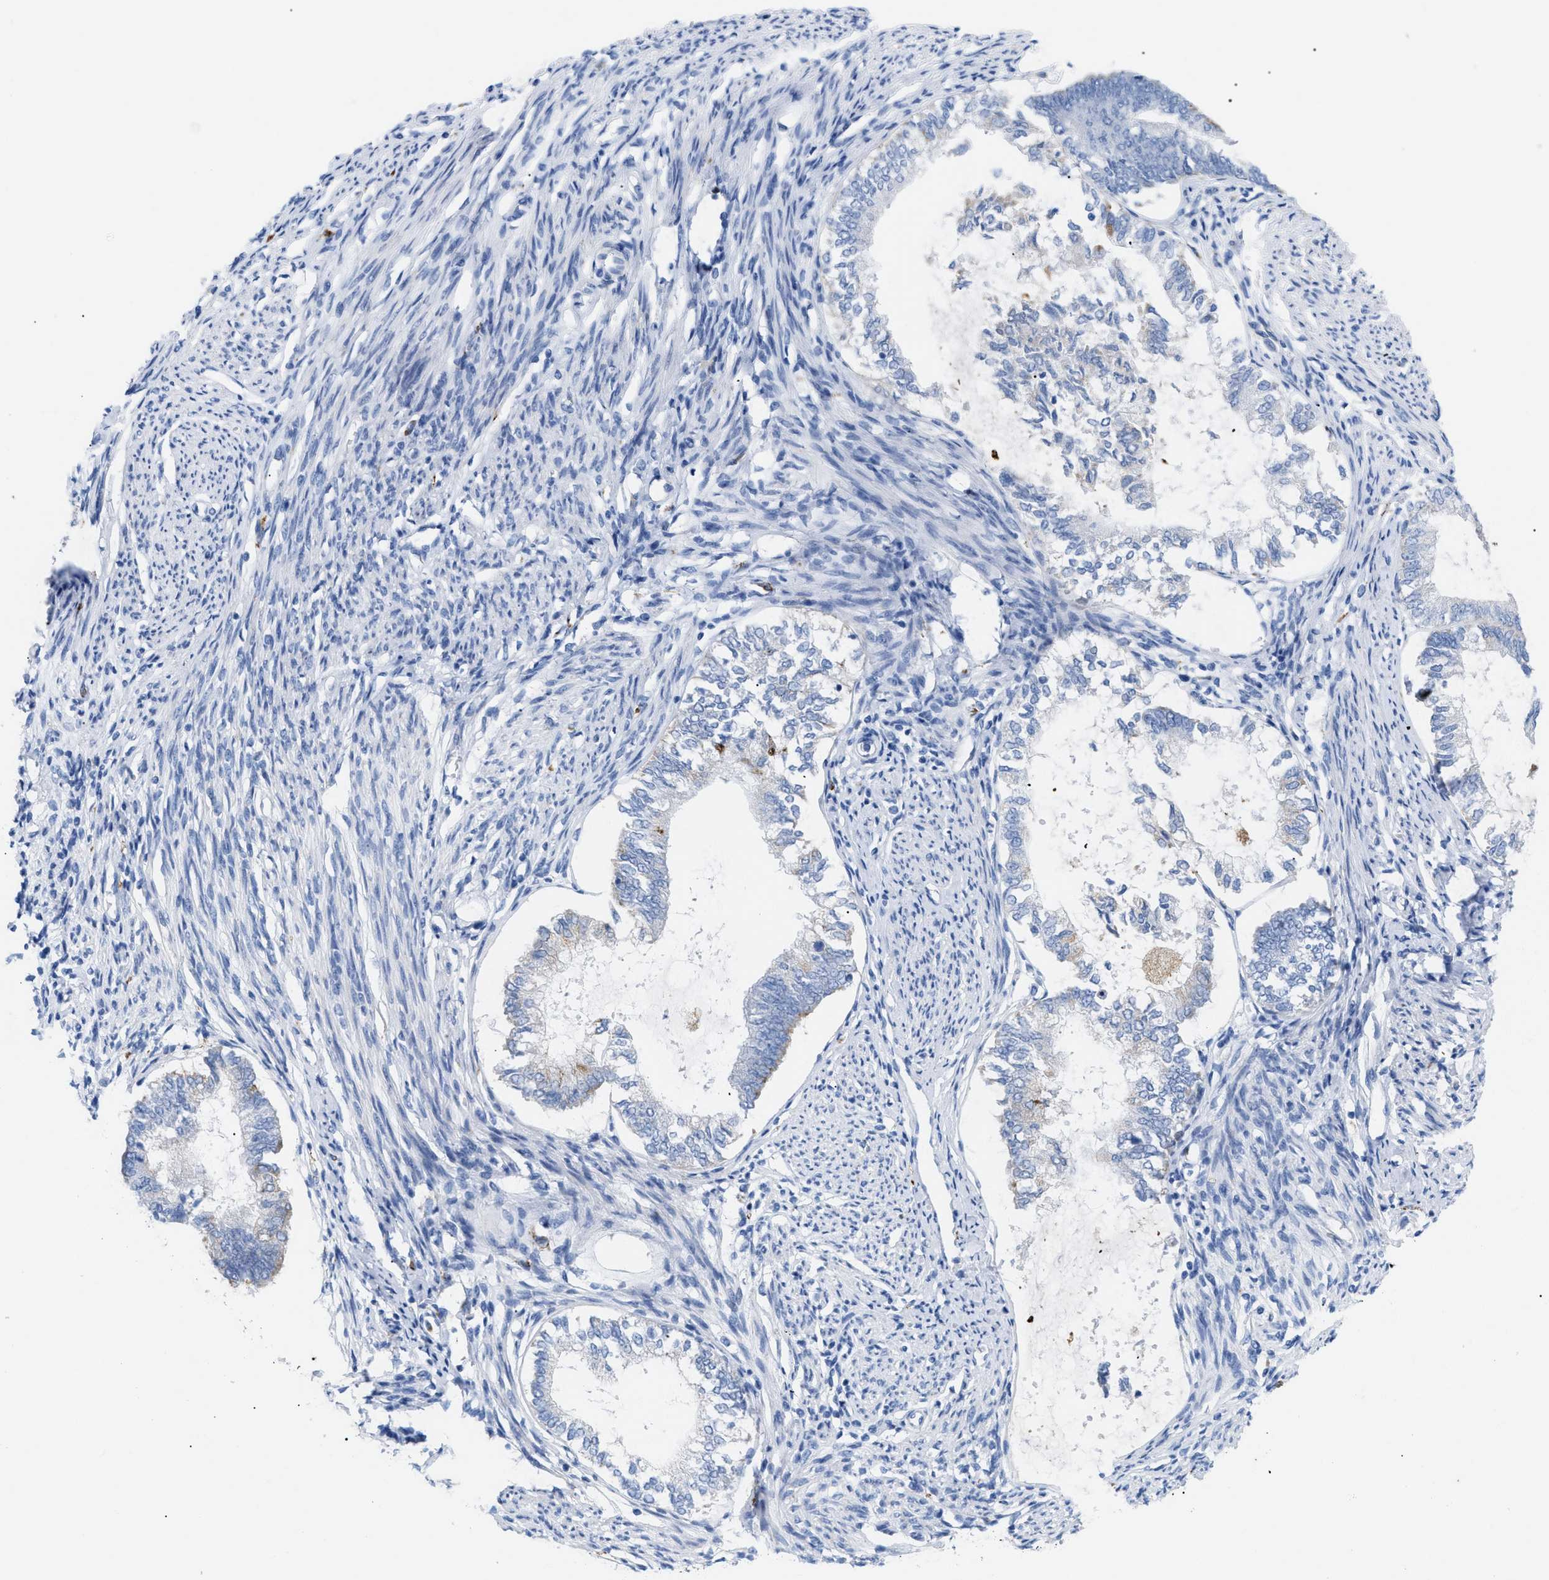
{"staining": {"intensity": "negative", "quantity": "none", "location": "none"}, "tissue": "endometrial cancer", "cell_type": "Tumor cells", "image_type": "cancer", "snomed": [{"axis": "morphology", "description": "Adenocarcinoma, NOS"}, {"axis": "topography", "description": "Endometrium"}], "caption": "An image of endometrial cancer (adenocarcinoma) stained for a protein shows no brown staining in tumor cells.", "gene": "DRAM2", "patient": {"sex": "female", "age": 86}}